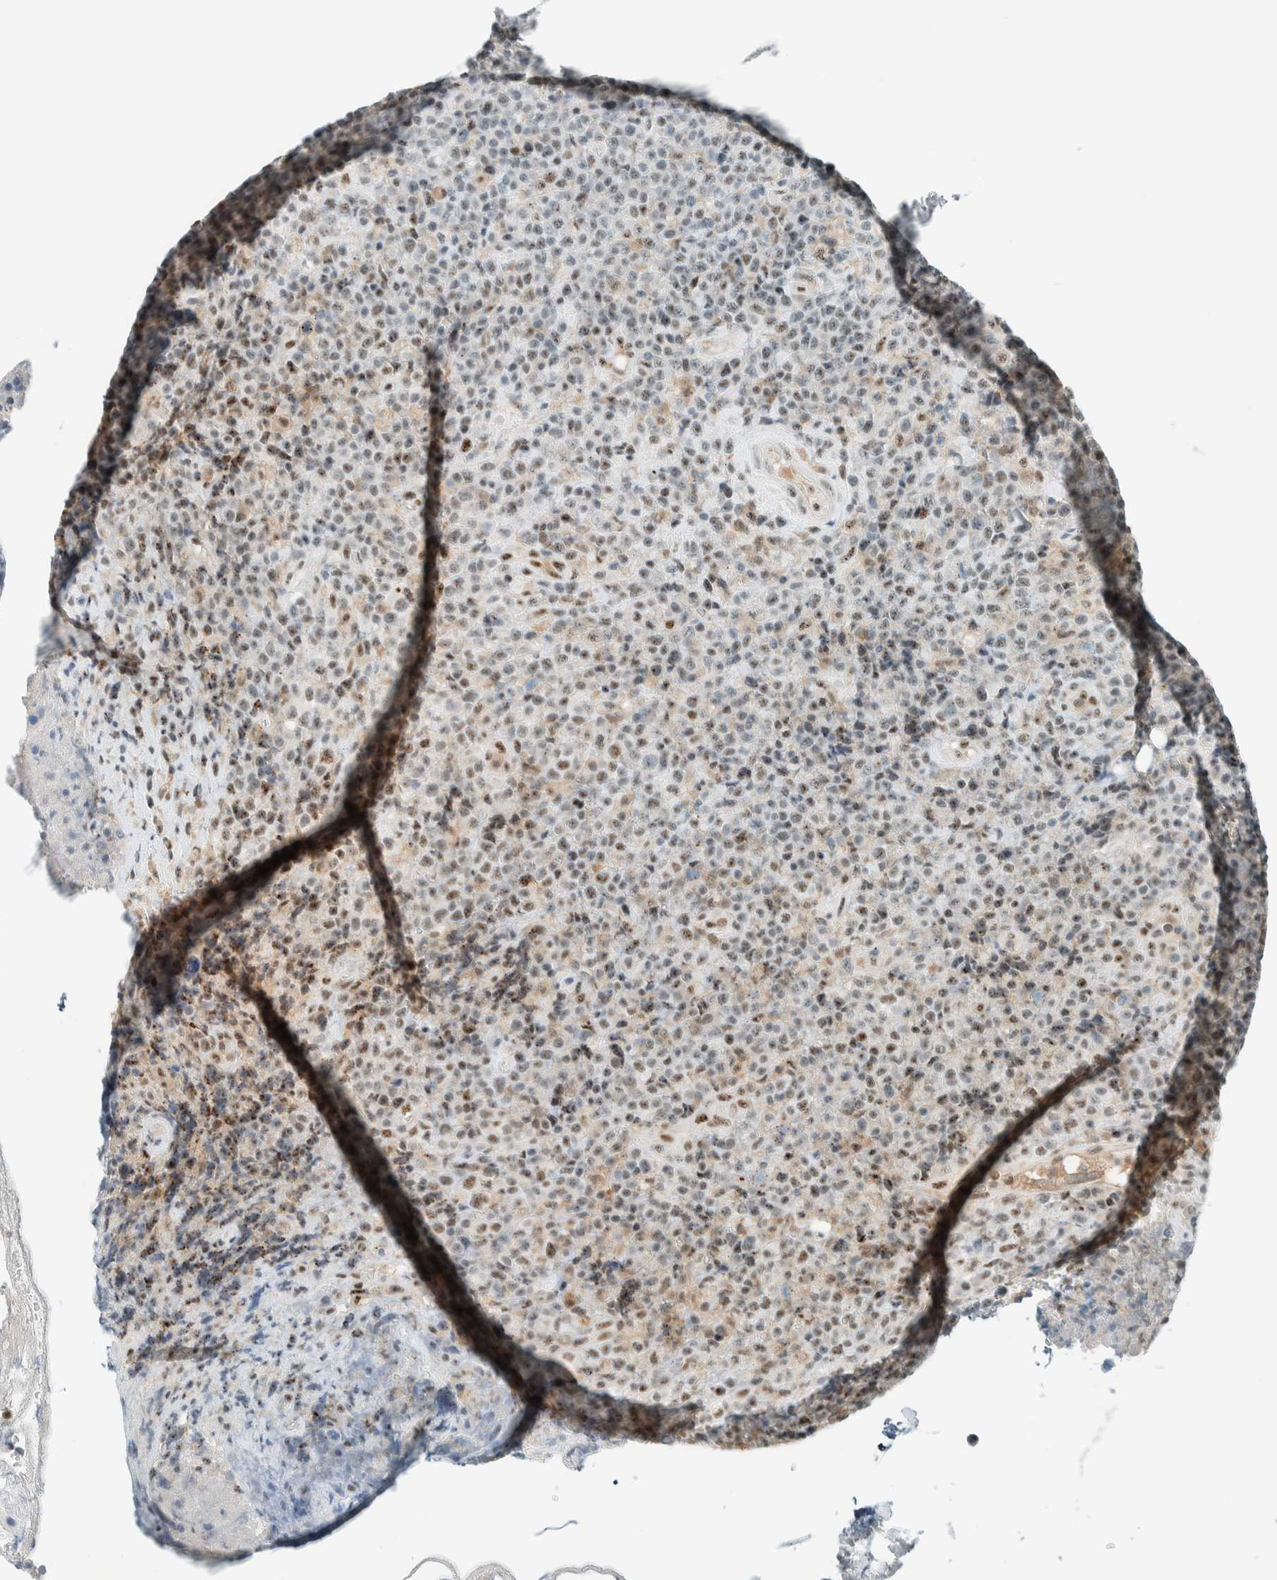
{"staining": {"intensity": "weak", "quantity": ">75%", "location": "nuclear"}, "tissue": "lymphoma", "cell_type": "Tumor cells", "image_type": "cancer", "snomed": [{"axis": "morphology", "description": "Malignant lymphoma, non-Hodgkin's type, High grade"}, {"axis": "topography", "description": "Lymph node"}], "caption": "A micrograph of human malignant lymphoma, non-Hodgkin's type (high-grade) stained for a protein exhibits weak nuclear brown staining in tumor cells. (DAB IHC, brown staining for protein, blue staining for nuclei).", "gene": "CYSRT1", "patient": {"sex": "male", "age": 13}}